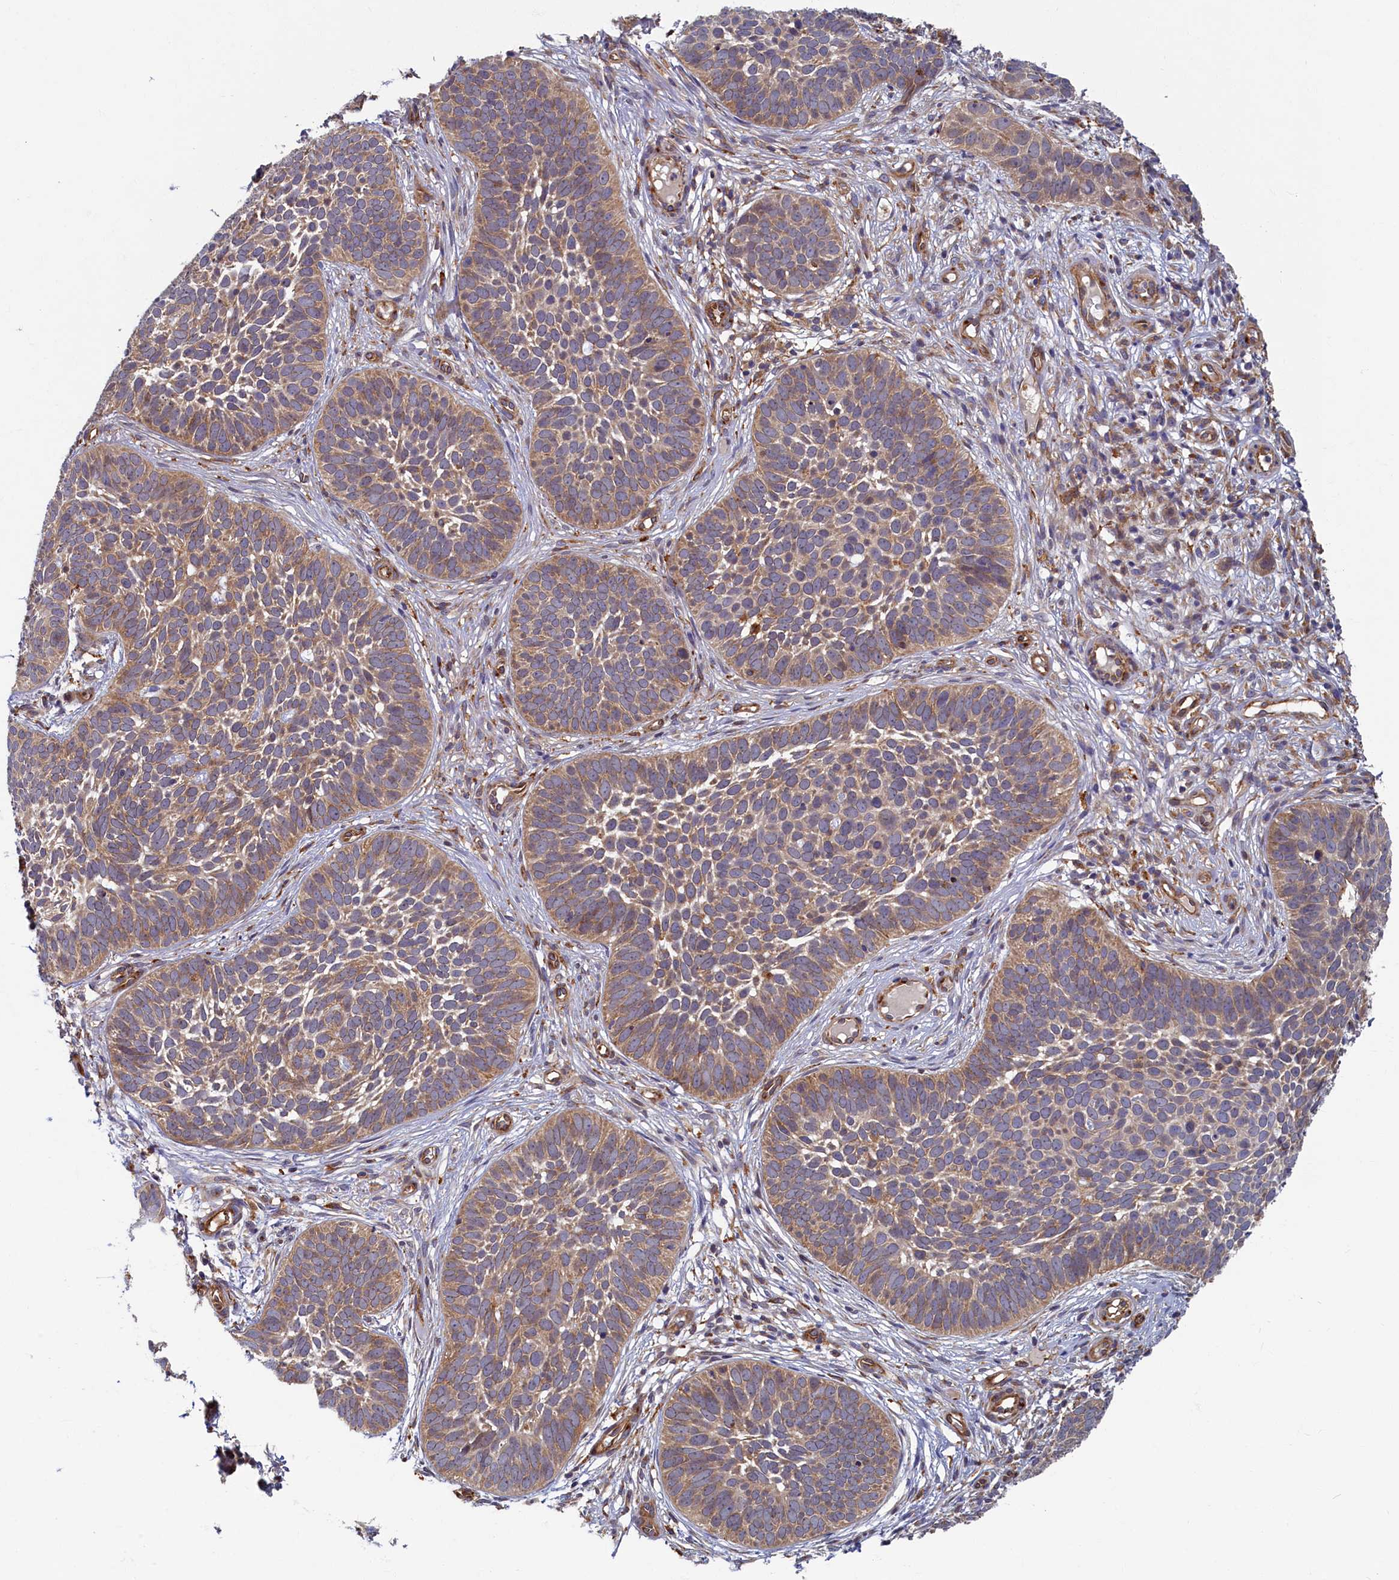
{"staining": {"intensity": "weak", "quantity": ">75%", "location": "cytoplasmic/membranous"}, "tissue": "skin cancer", "cell_type": "Tumor cells", "image_type": "cancer", "snomed": [{"axis": "morphology", "description": "Basal cell carcinoma"}, {"axis": "topography", "description": "Skin"}], "caption": "Skin cancer (basal cell carcinoma) stained for a protein reveals weak cytoplasmic/membranous positivity in tumor cells. (brown staining indicates protein expression, while blue staining denotes nuclei).", "gene": "STX12", "patient": {"sex": "male", "age": 89}}